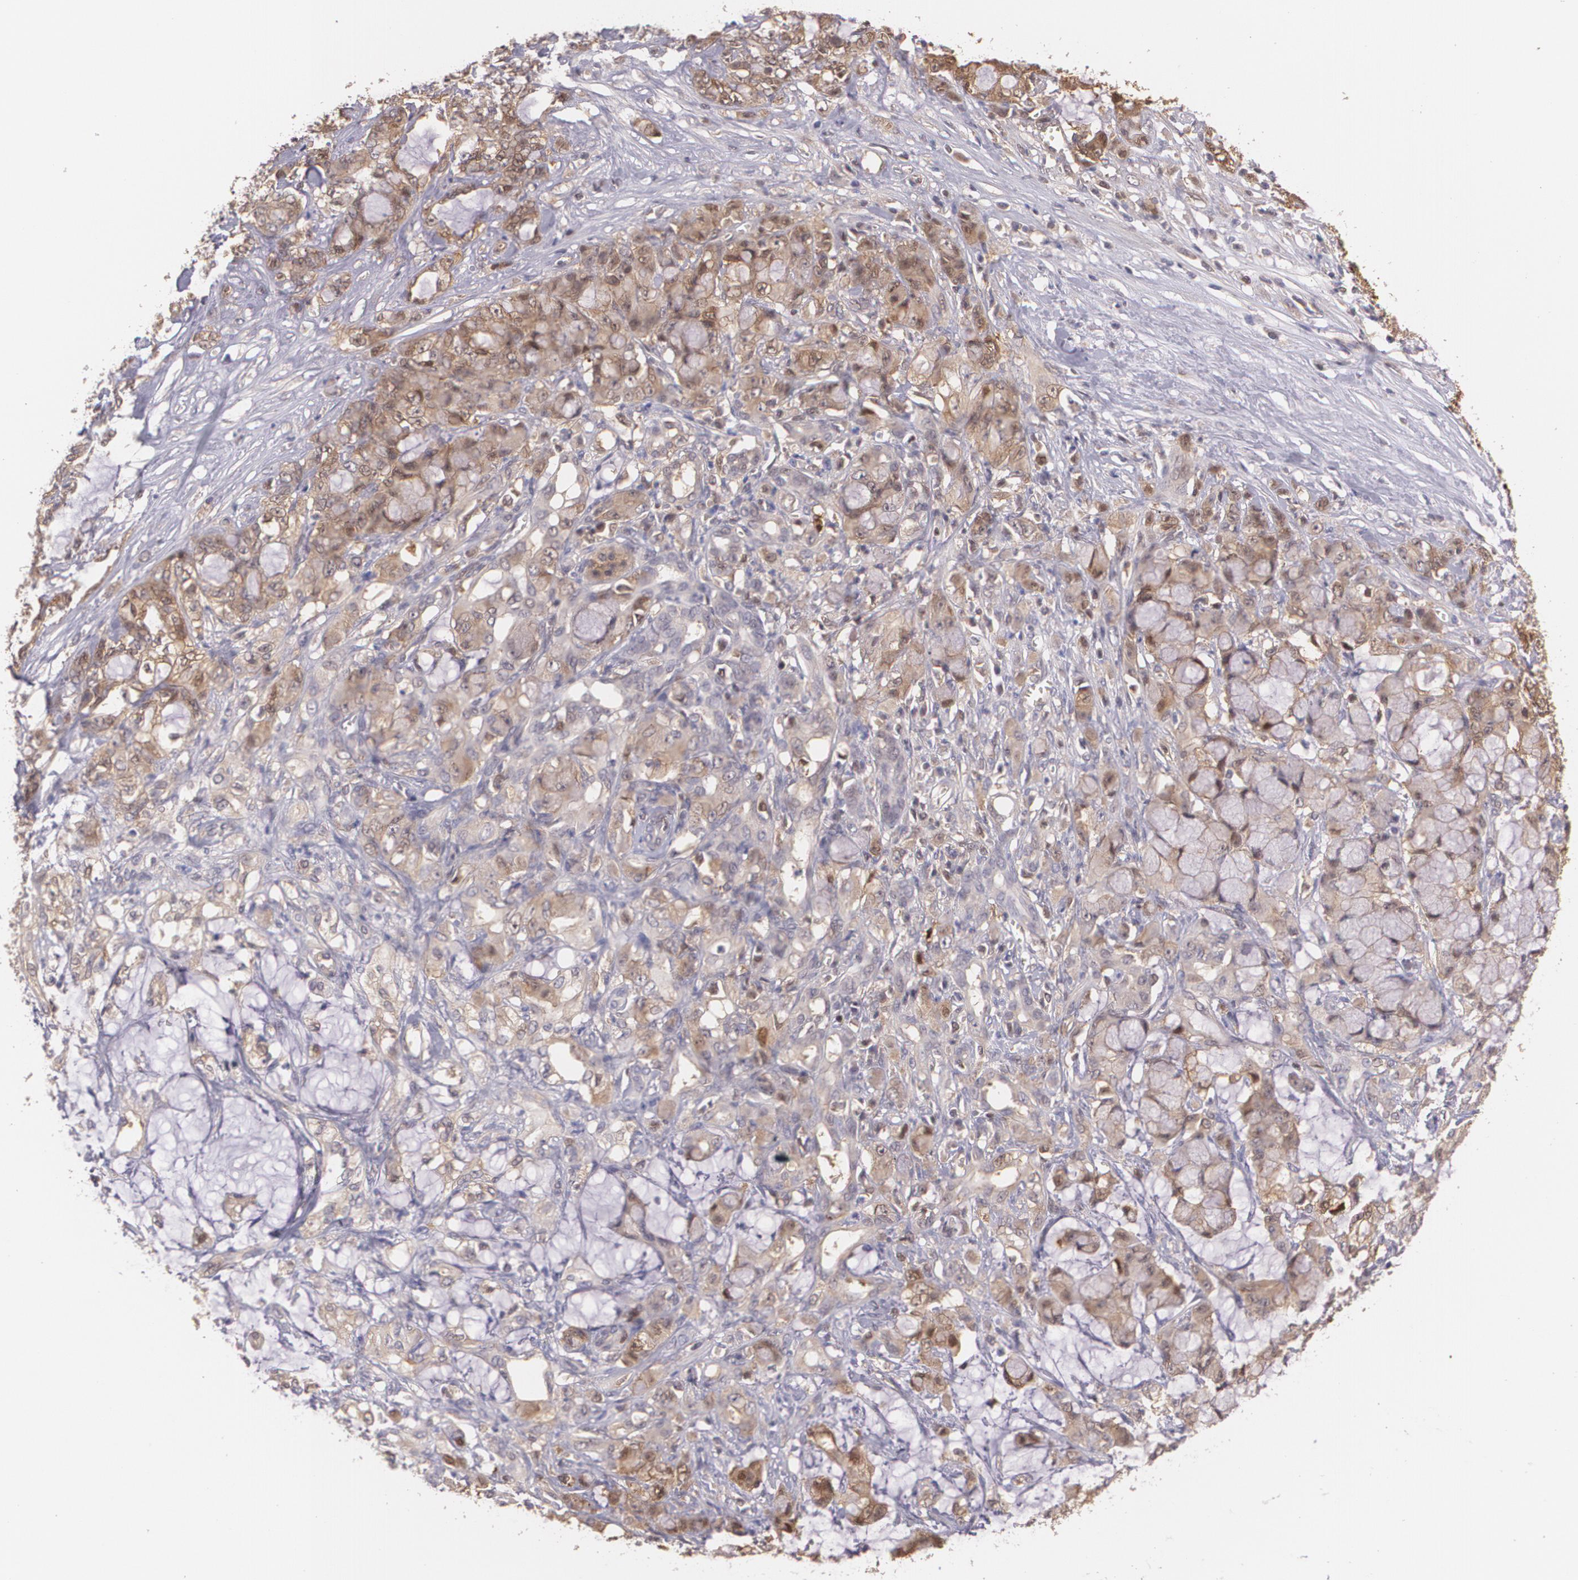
{"staining": {"intensity": "moderate", "quantity": ">75%", "location": "cytoplasmic/membranous"}, "tissue": "pancreatic cancer", "cell_type": "Tumor cells", "image_type": "cancer", "snomed": [{"axis": "morphology", "description": "Adenocarcinoma, NOS"}, {"axis": "topography", "description": "Pancreas"}], "caption": "An IHC micrograph of tumor tissue is shown. Protein staining in brown labels moderate cytoplasmic/membranous positivity in adenocarcinoma (pancreatic) within tumor cells.", "gene": "HSPH1", "patient": {"sex": "female", "age": 73}}